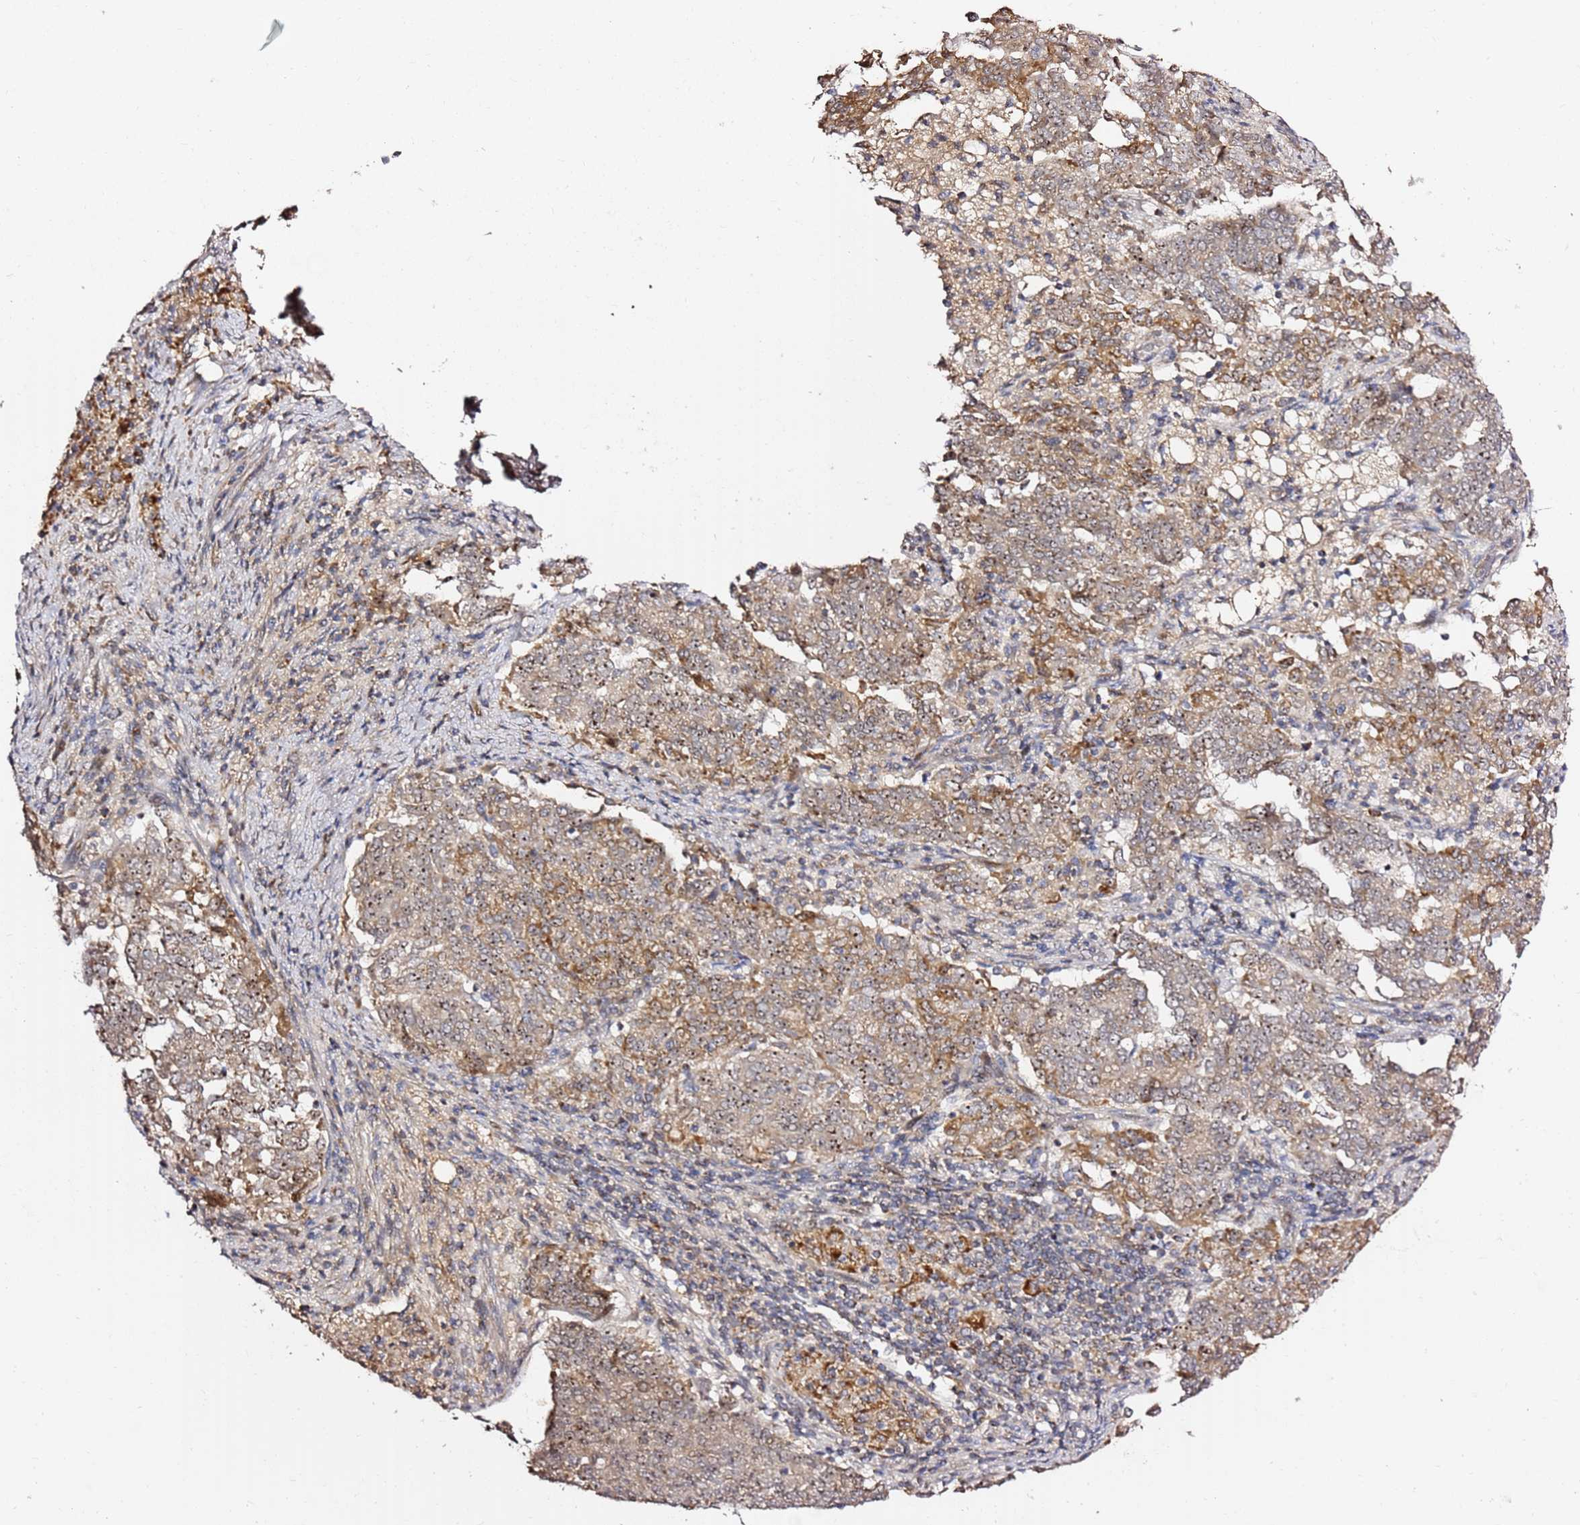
{"staining": {"intensity": "moderate", "quantity": ">75%", "location": "cytoplasmic/membranous,nuclear"}, "tissue": "endometrial cancer", "cell_type": "Tumor cells", "image_type": "cancer", "snomed": [{"axis": "morphology", "description": "Adenocarcinoma, NOS"}, {"axis": "topography", "description": "Endometrium"}], "caption": "Human endometrial cancer stained with a brown dye displays moderate cytoplasmic/membranous and nuclear positive positivity in about >75% of tumor cells.", "gene": "KIF25", "patient": {"sex": "female", "age": 80}}